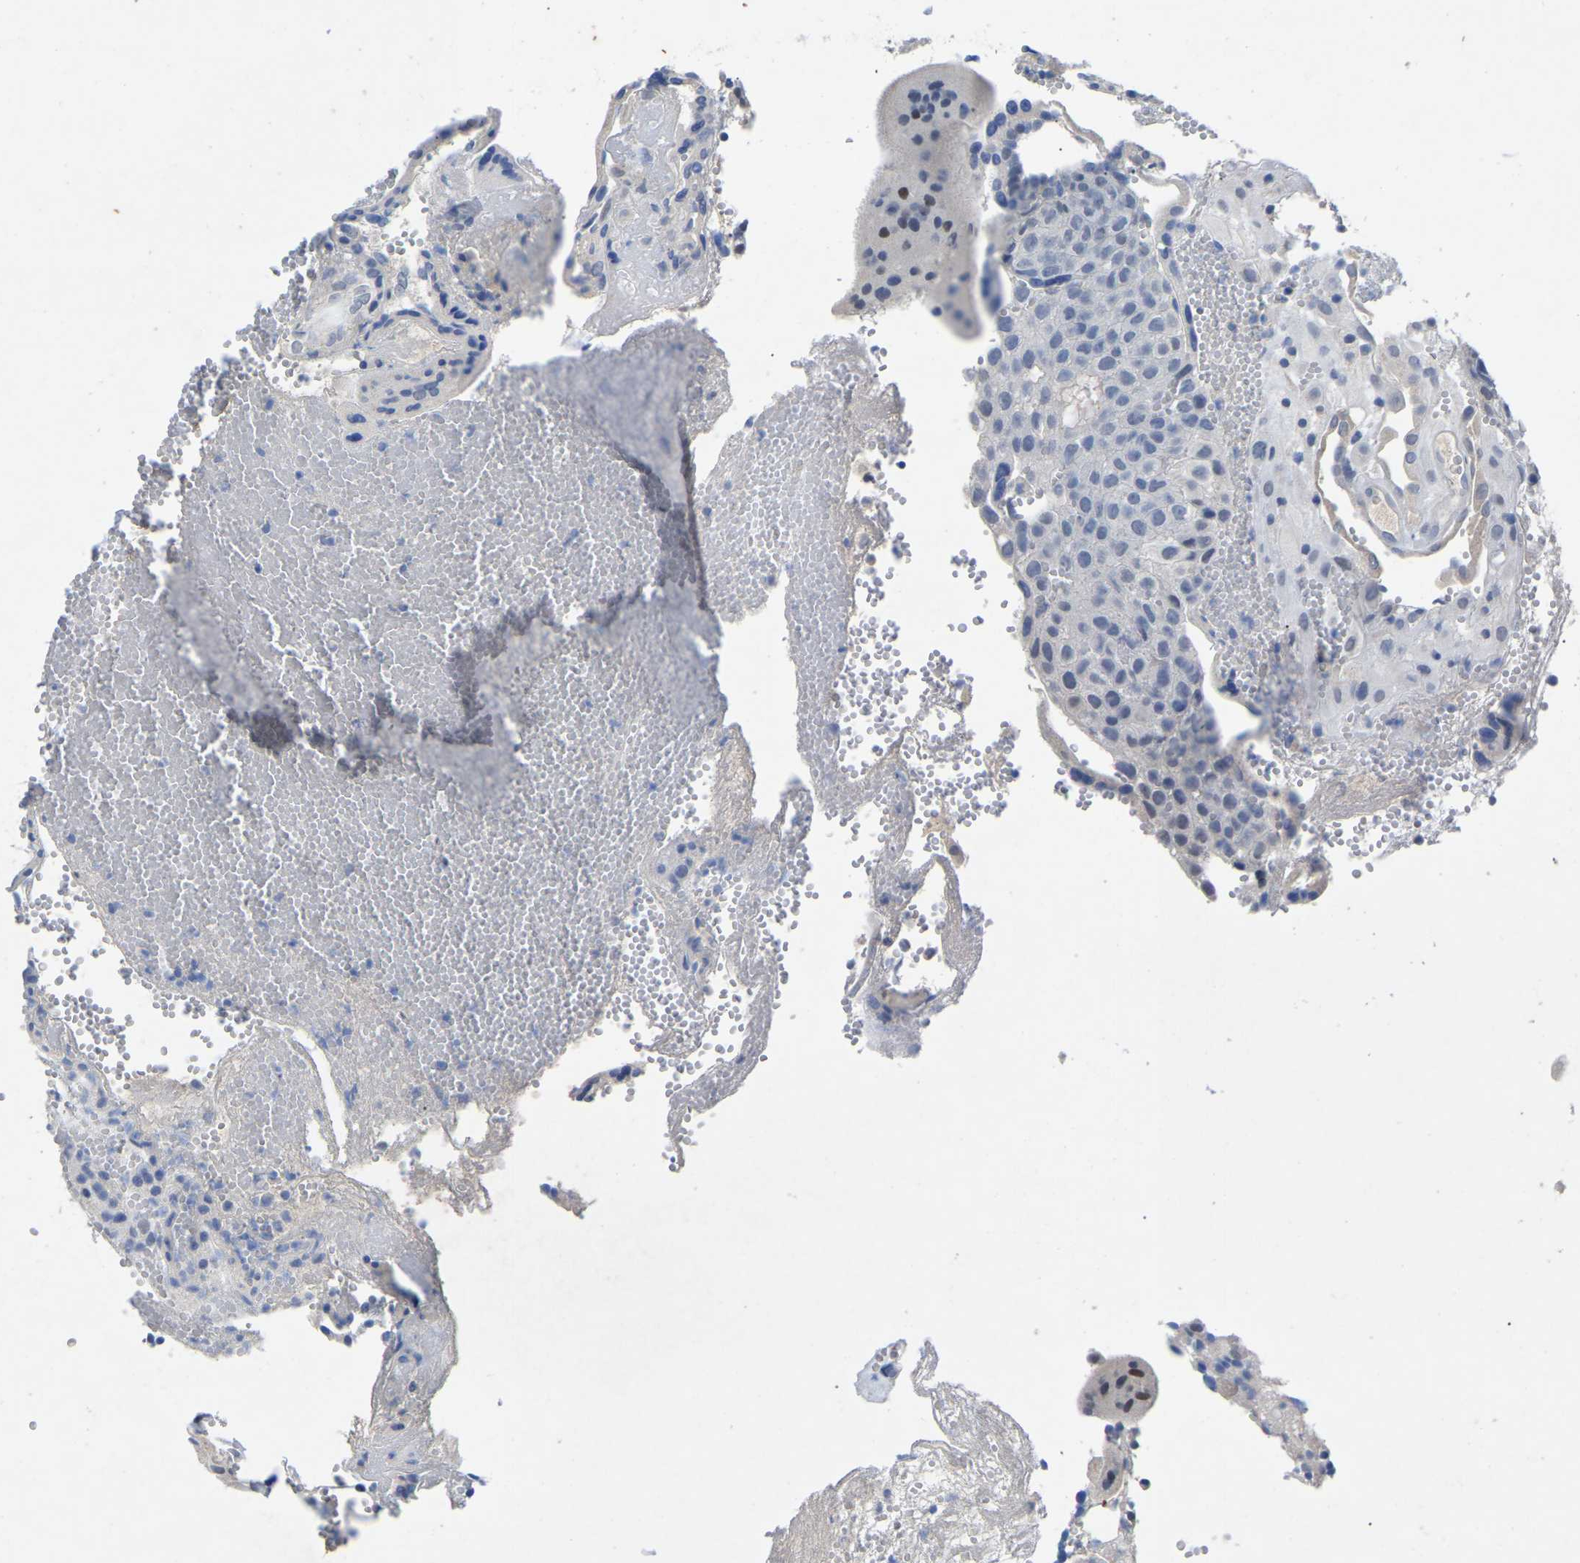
{"staining": {"intensity": "negative", "quantity": "none", "location": "none"}, "tissue": "placenta", "cell_type": "Decidual cells", "image_type": "normal", "snomed": [{"axis": "morphology", "description": "Normal tissue, NOS"}, {"axis": "topography", "description": "Placenta"}], "caption": "DAB immunohistochemical staining of normal human placenta exhibits no significant expression in decidual cells.", "gene": "SMPD2", "patient": {"sex": "female", "age": 18}}